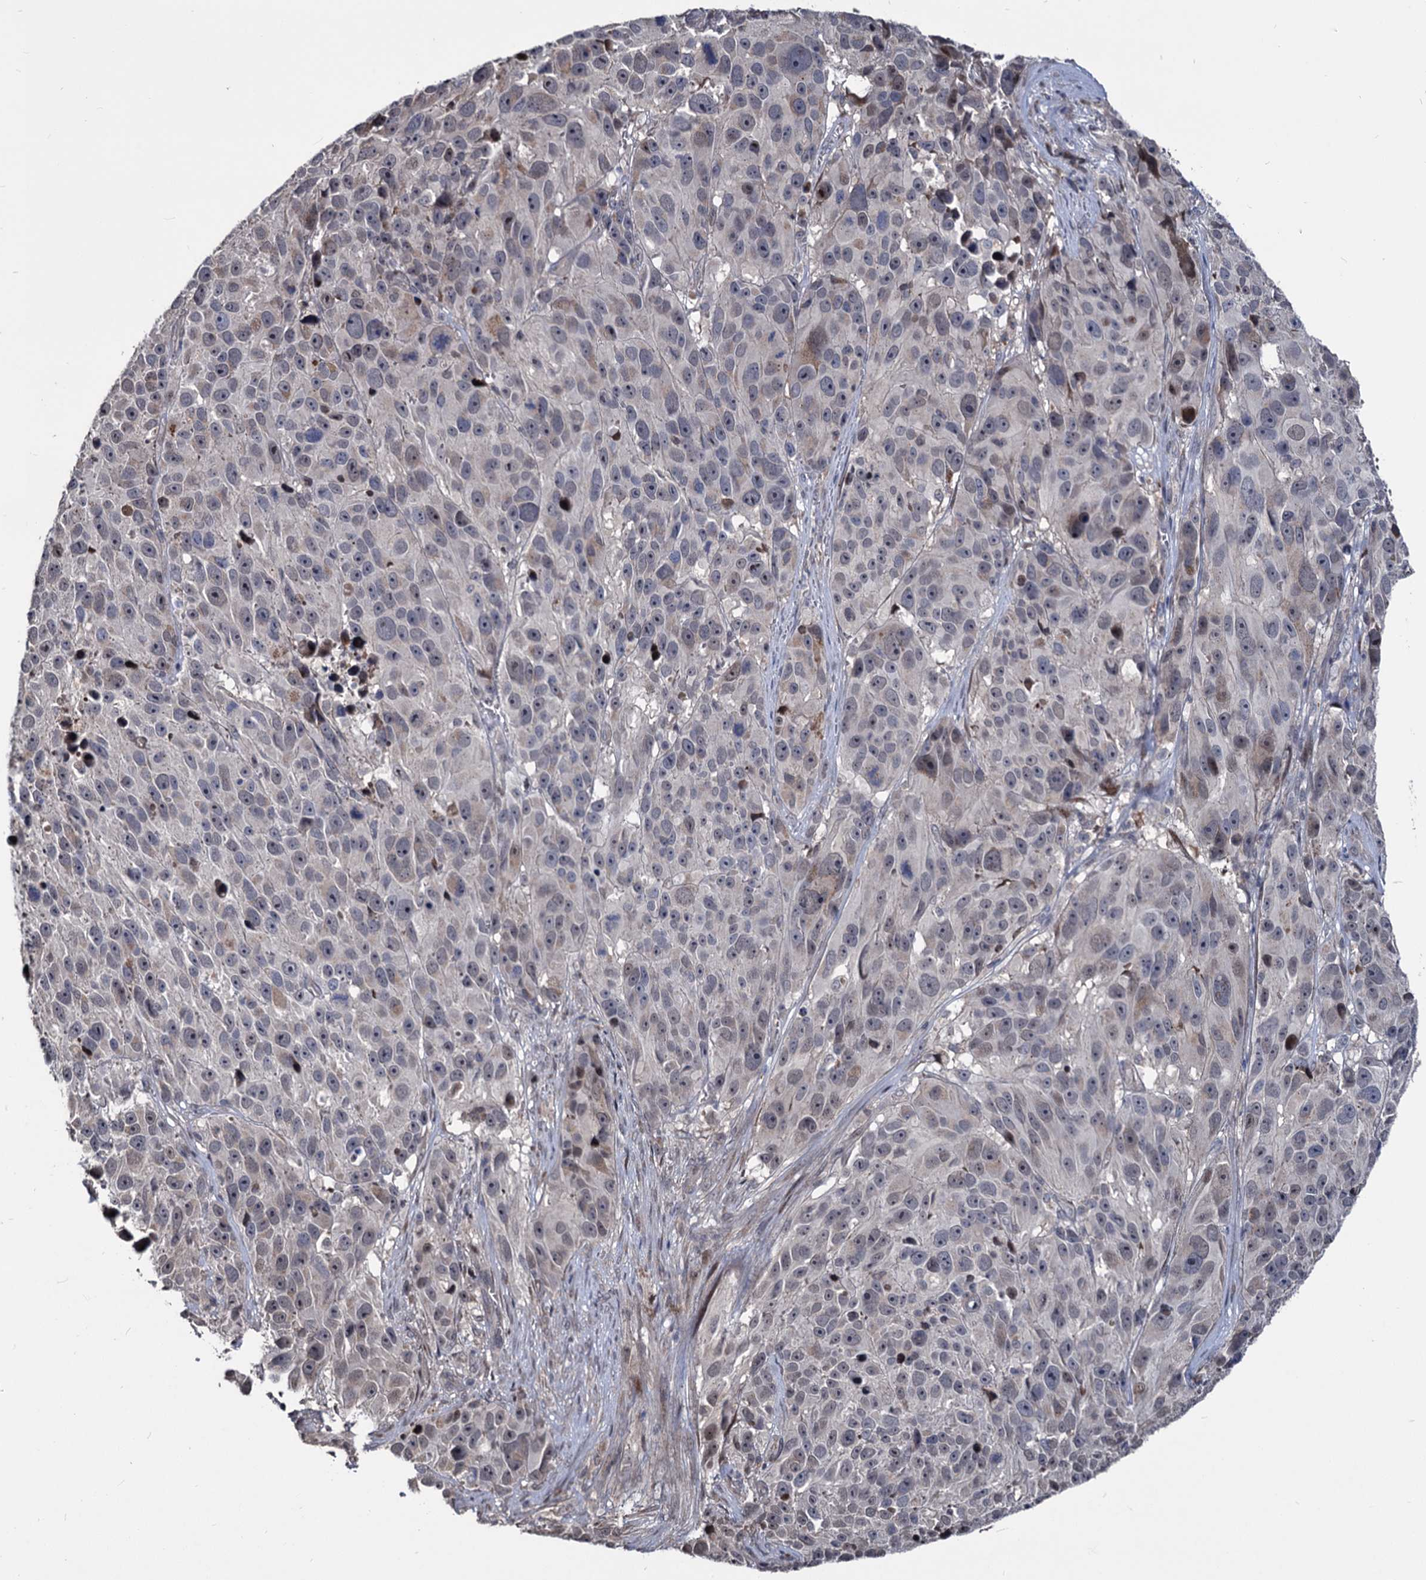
{"staining": {"intensity": "weak", "quantity": "<25%", "location": "nuclear"}, "tissue": "melanoma", "cell_type": "Tumor cells", "image_type": "cancer", "snomed": [{"axis": "morphology", "description": "Malignant melanoma, NOS"}, {"axis": "topography", "description": "Skin"}], "caption": "This is an immunohistochemistry (IHC) histopathology image of human malignant melanoma. There is no expression in tumor cells.", "gene": "SMAGP", "patient": {"sex": "male", "age": 84}}